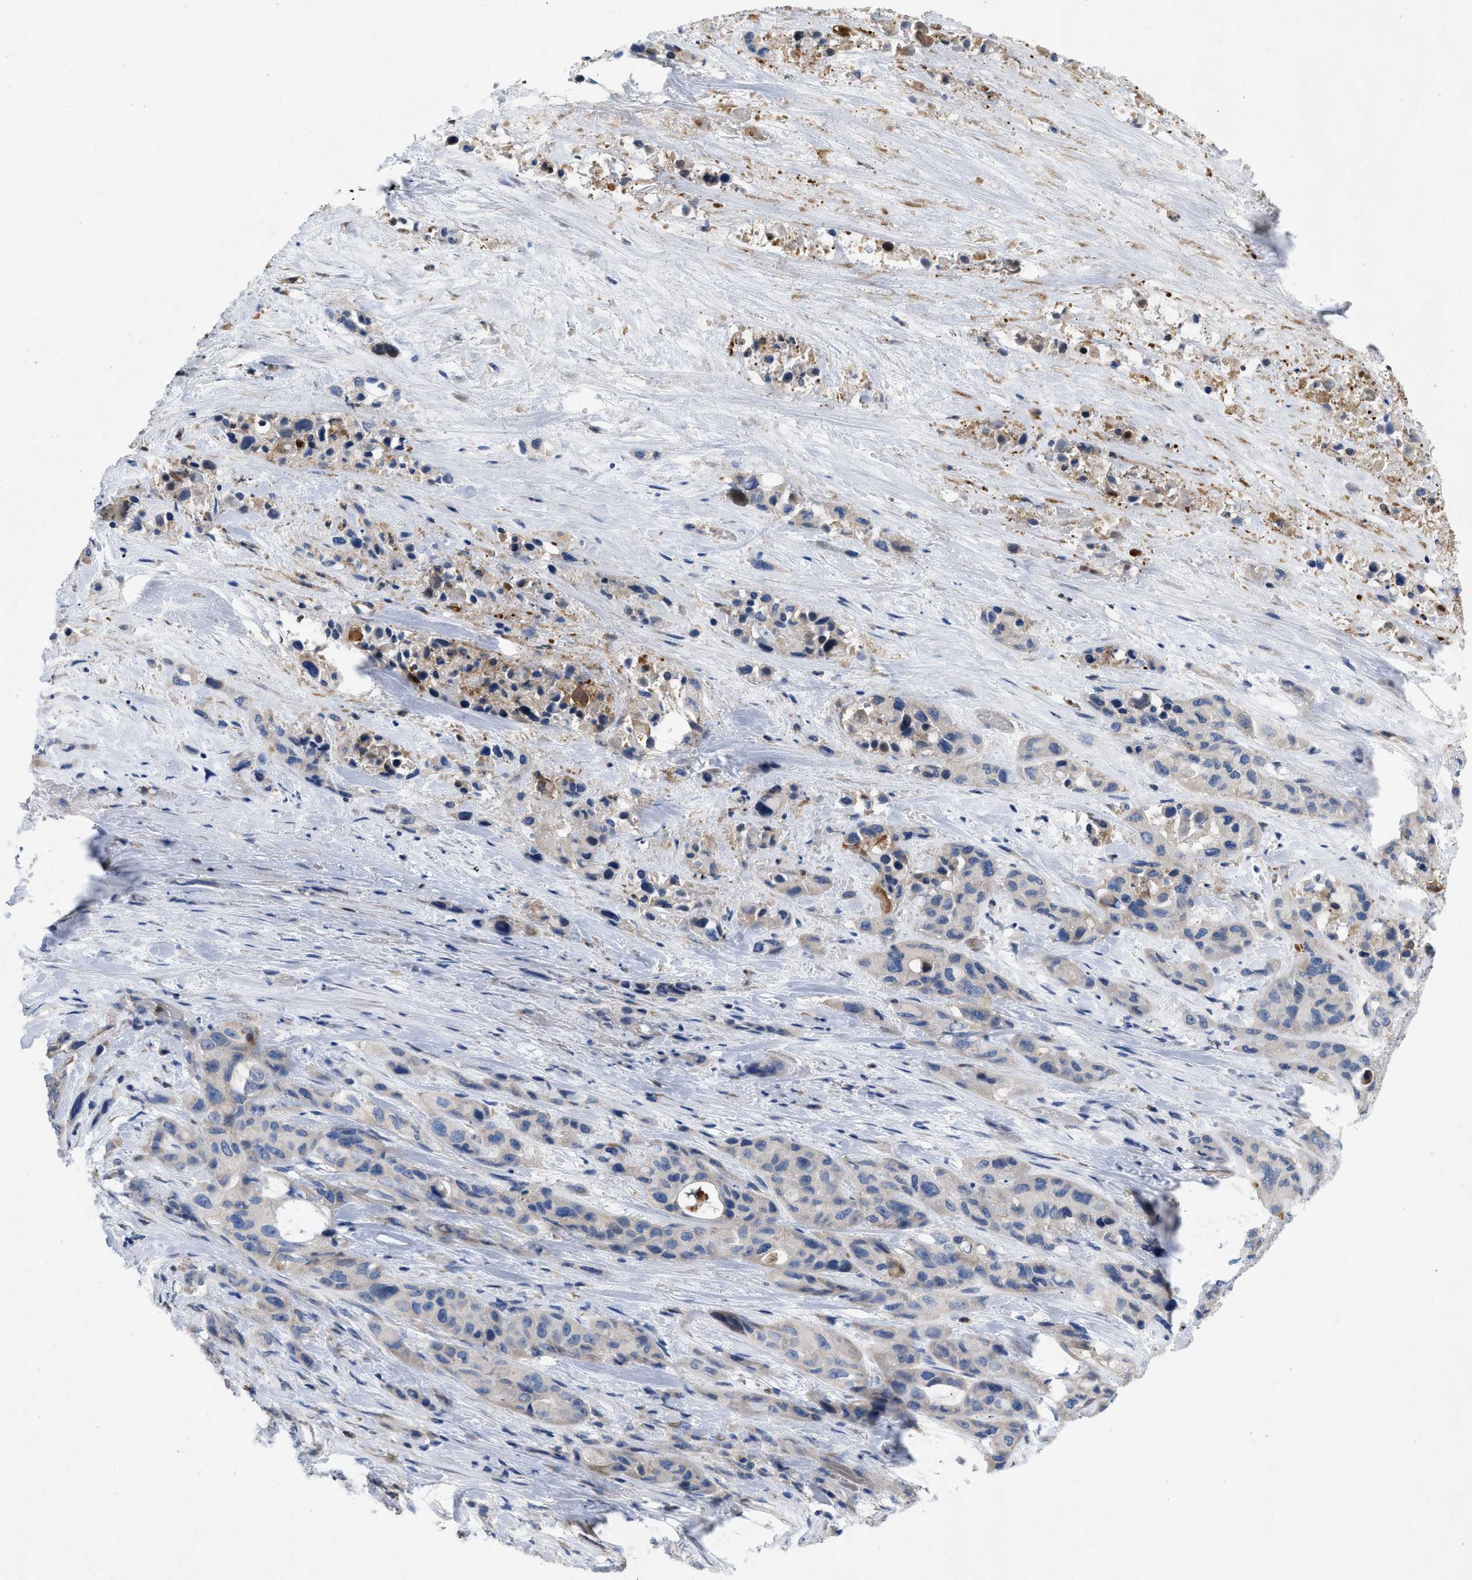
{"staining": {"intensity": "negative", "quantity": "none", "location": "none"}, "tissue": "pancreatic cancer", "cell_type": "Tumor cells", "image_type": "cancer", "snomed": [{"axis": "morphology", "description": "Adenocarcinoma, NOS"}, {"axis": "topography", "description": "Pancreas"}], "caption": "IHC micrograph of human adenocarcinoma (pancreatic) stained for a protein (brown), which reveals no positivity in tumor cells.", "gene": "PLPPR5", "patient": {"sex": "male", "age": 53}}